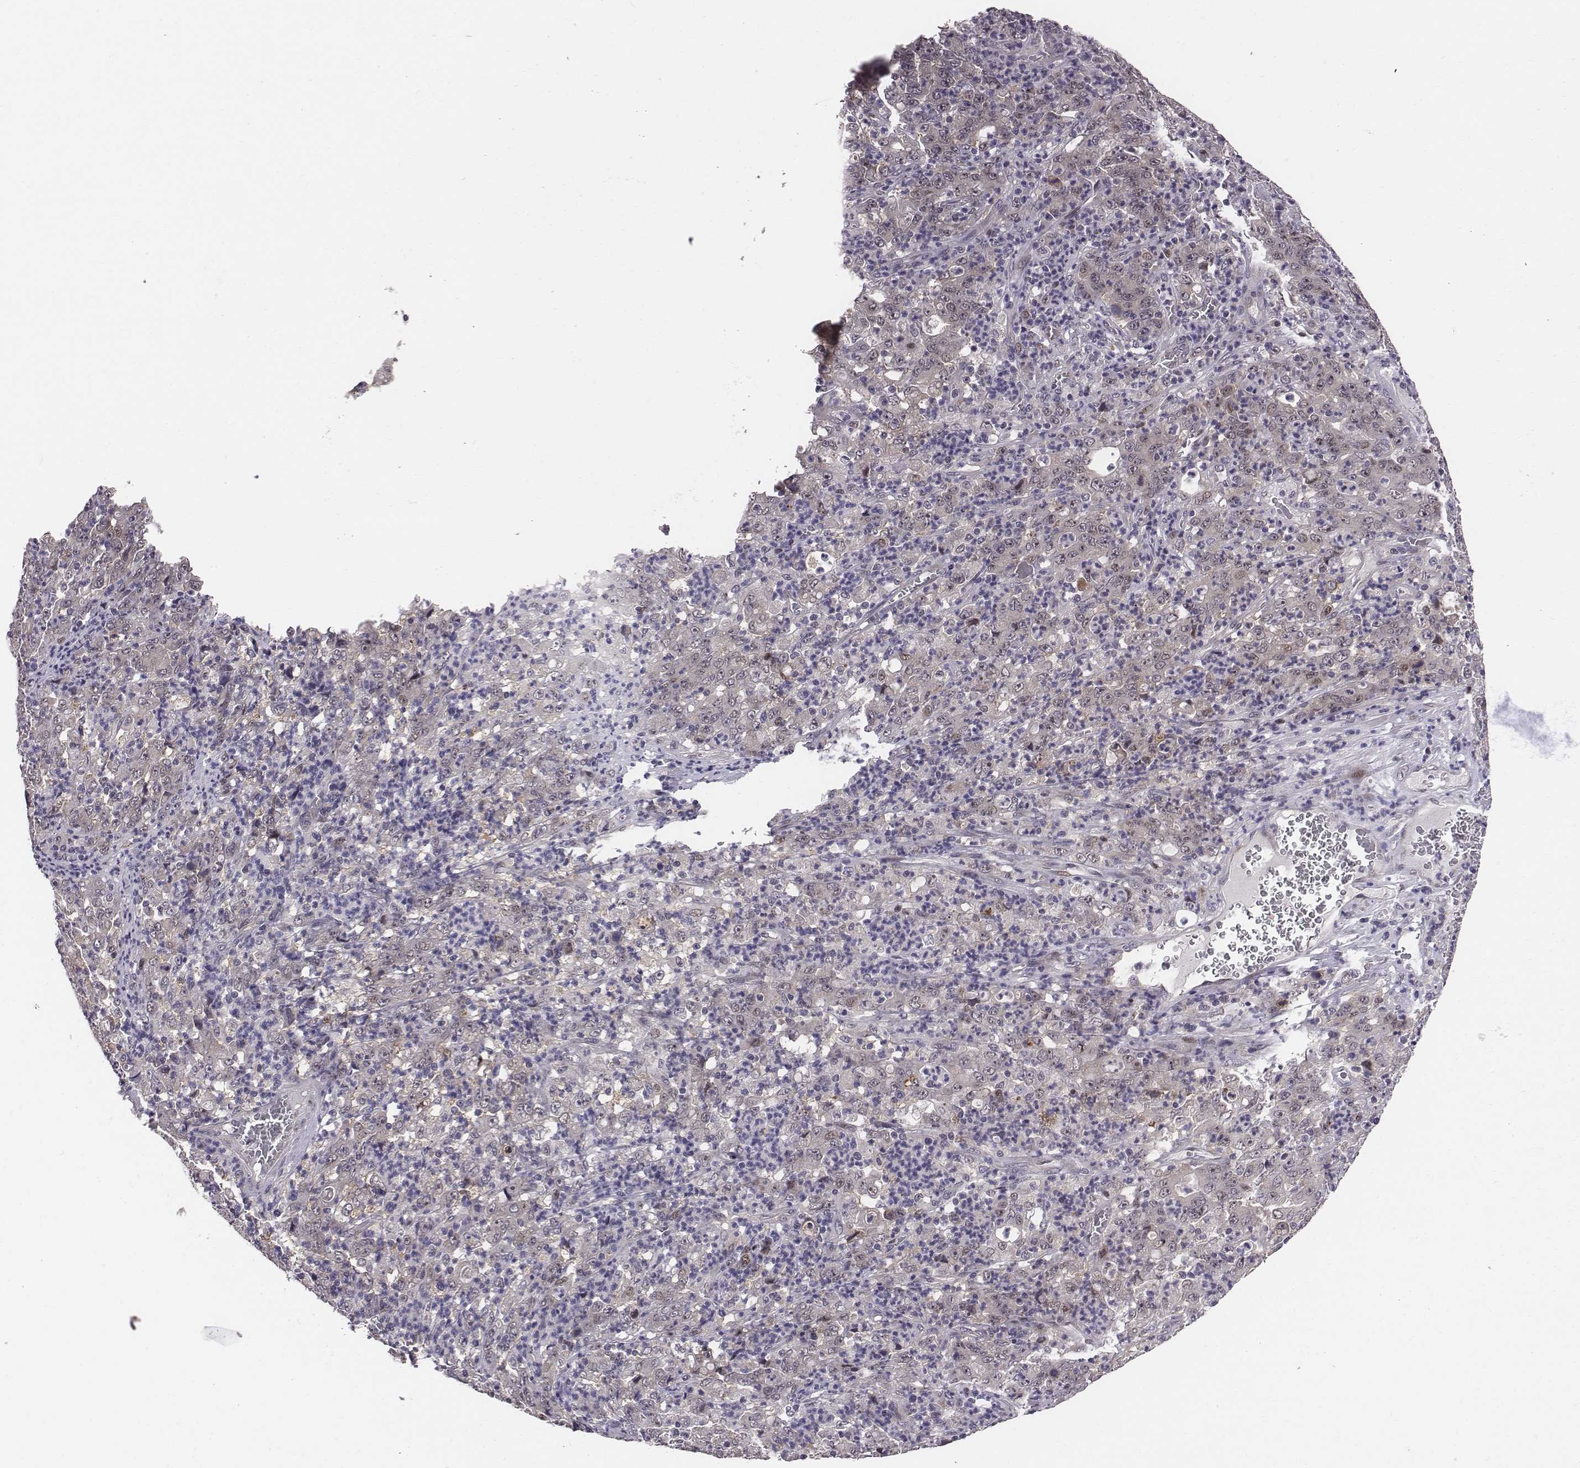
{"staining": {"intensity": "weak", "quantity": ">75%", "location": "cytoplasmic/membranous"}, "tissue": "stomach cancer", "cell_type": "Tumor cells", "image_type": "cancer", "snomed": [{"axis": "morphology", "description": "Adenocarcinoma, NOS"}, {"axis": "topography", "description": "Stomach, lower"}], "caption": "Stomach cancer (adenocarcinoma) was stained to show a protein in brown. There is low levels of weak cytoplasmic/membranous expression in approximately >75% of tumor cells.", "gene": "SMURF2", "patient": {"sex": "female", "age": 71}}